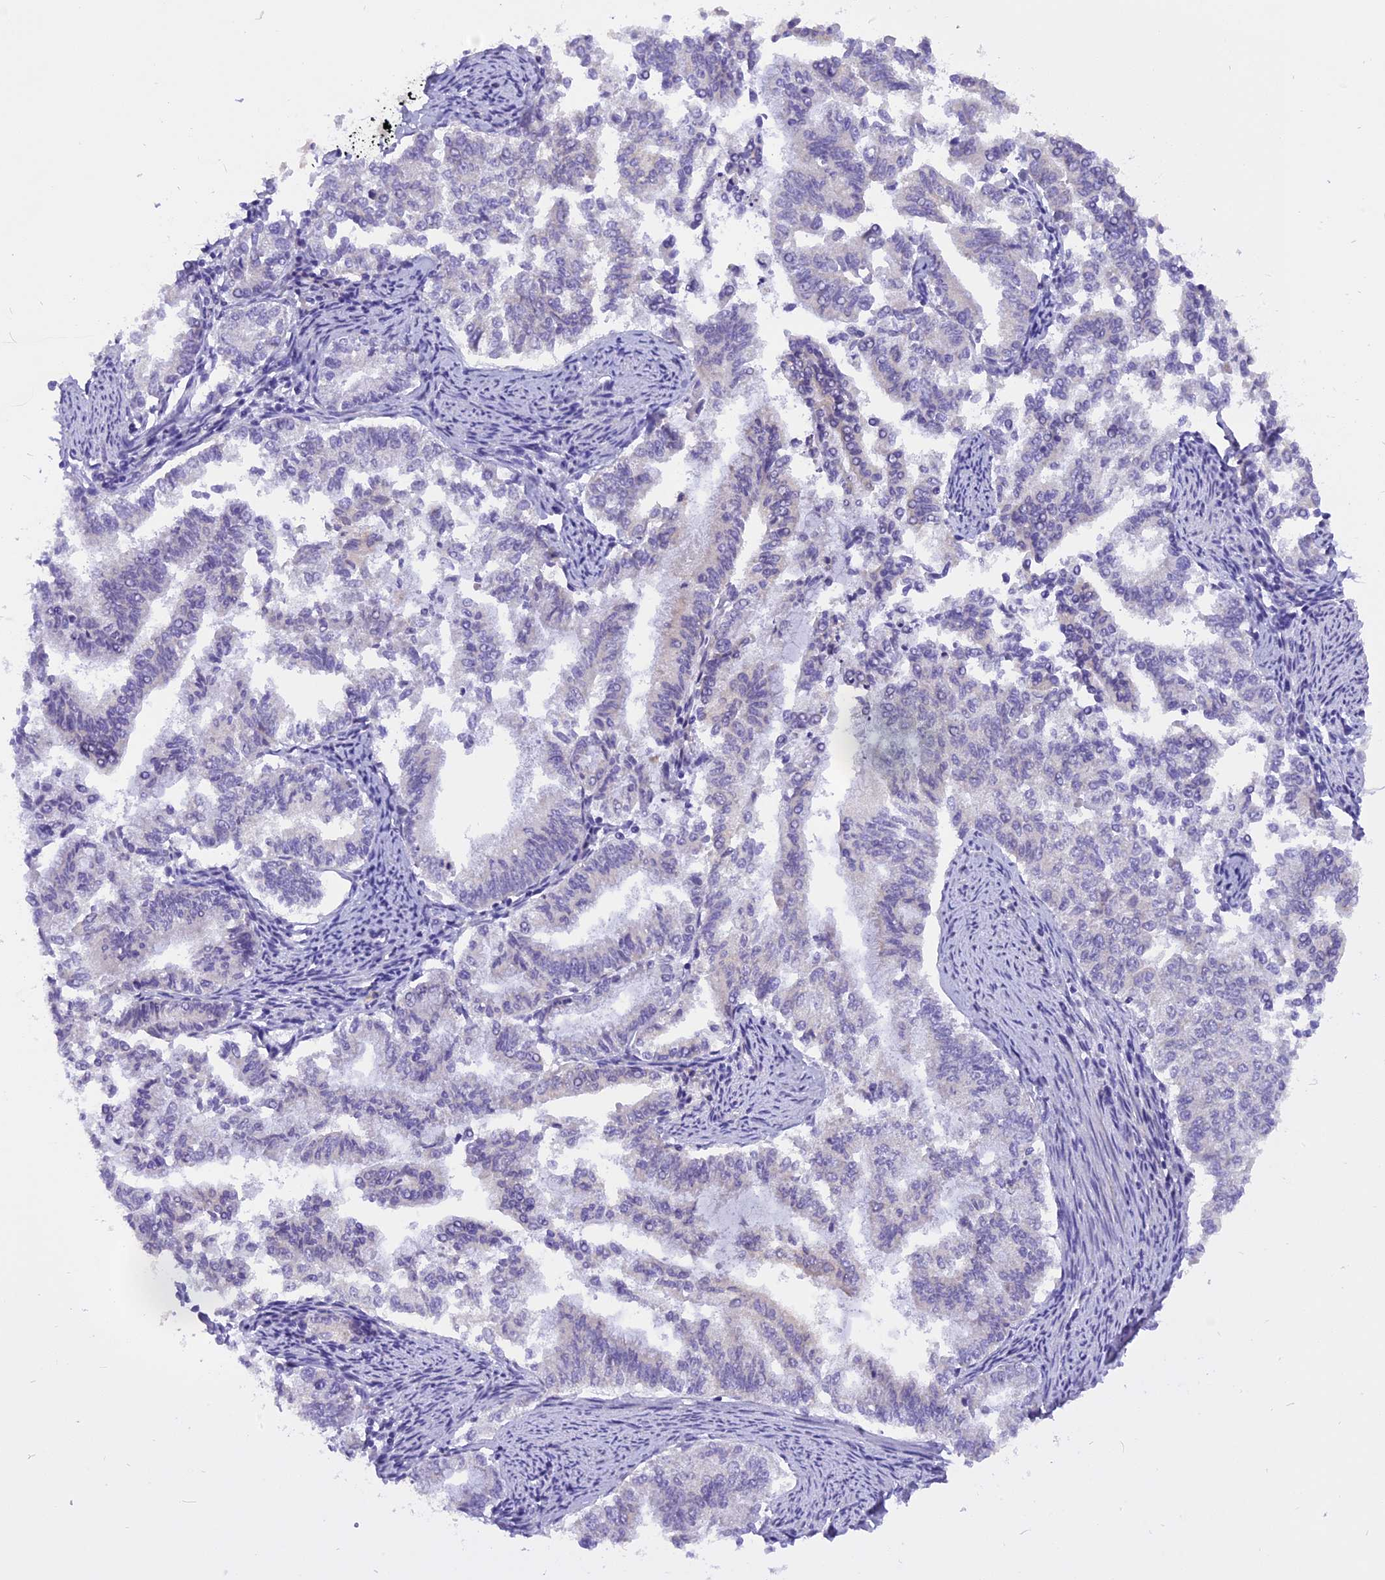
{"staining": {"intensity": "negative", "quantity": "none", "location": "none"}, "tissue": "endometrial cancer", "cell_type": "Tumor cells", "image_type": "cancer", "snomed": [{"axis": "morphology", "description": "Adenocarcinoma, NOS"}, {"axis": "topography", "description": "Endometrium"}], "caption": "A high-resolution photomicrograph shows IHC staining of adenocarcinoma (endometrial), which exhibits no significant expression in tumor cells.", "gene": "TRIM3", "patient": {"sex": "female", "age": 79}}